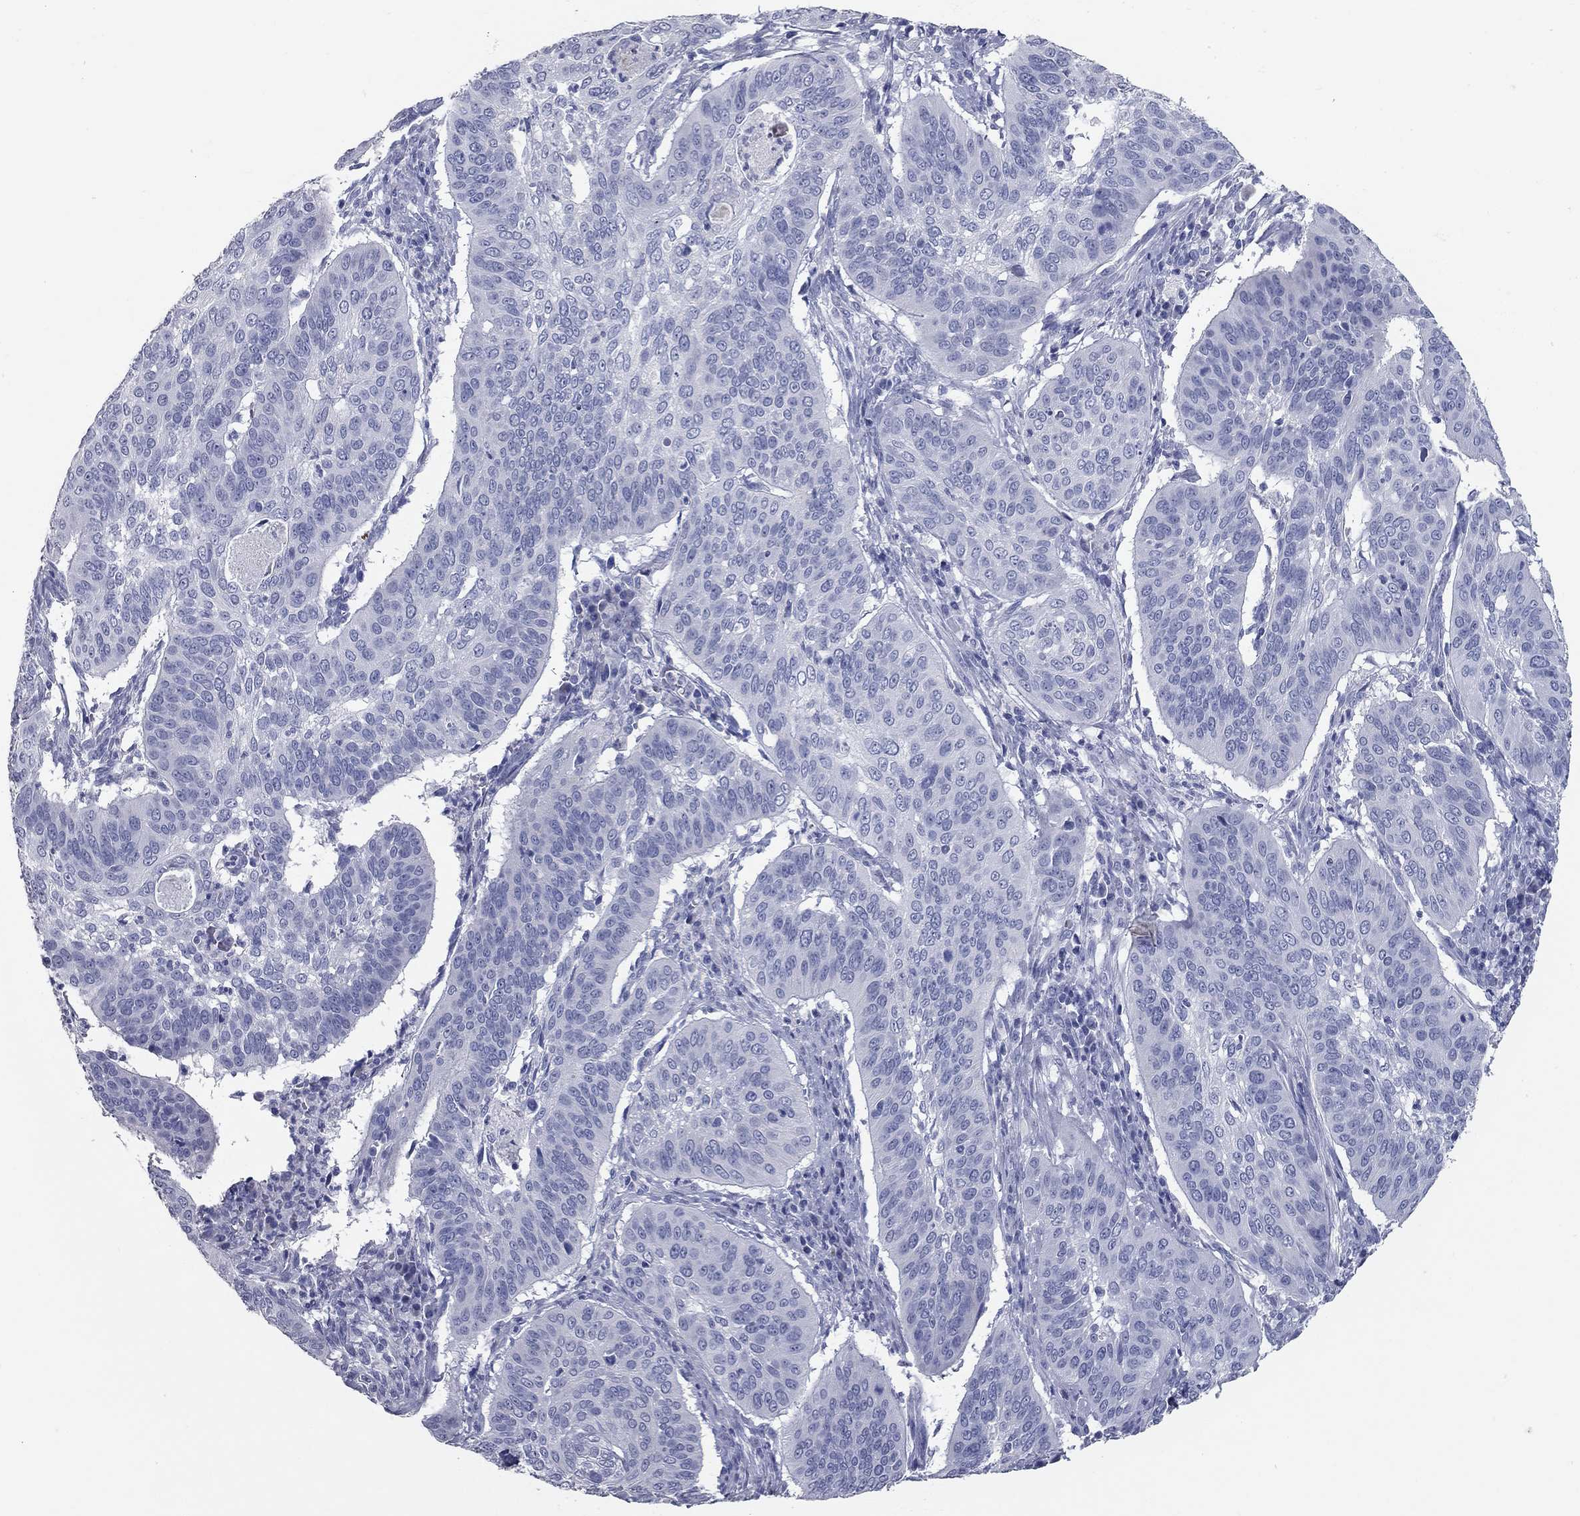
{"staining": {"intensity": "negative", "quantity": "none", "location": "none"}, "tissue": "cervical cancer", "cell_type": "Tumor cells", "image_type": "cancer", "snomed": [{"axis": "morphology", "description": "Normal tissue, NOS"}, {"axis": "morphology", "description": "Squamous cell carcinoma, NOS"}, {"axis": "topography", "description": "Cervix"}], "caption": "The image shows no staining of tumor cells in cervical cancer (squamous cell carcinoma). (Brightfield microscopy of DAB IHC at high magnification).", "gene": "TAC1", "patient": {"sex": "female", "age": 39}}